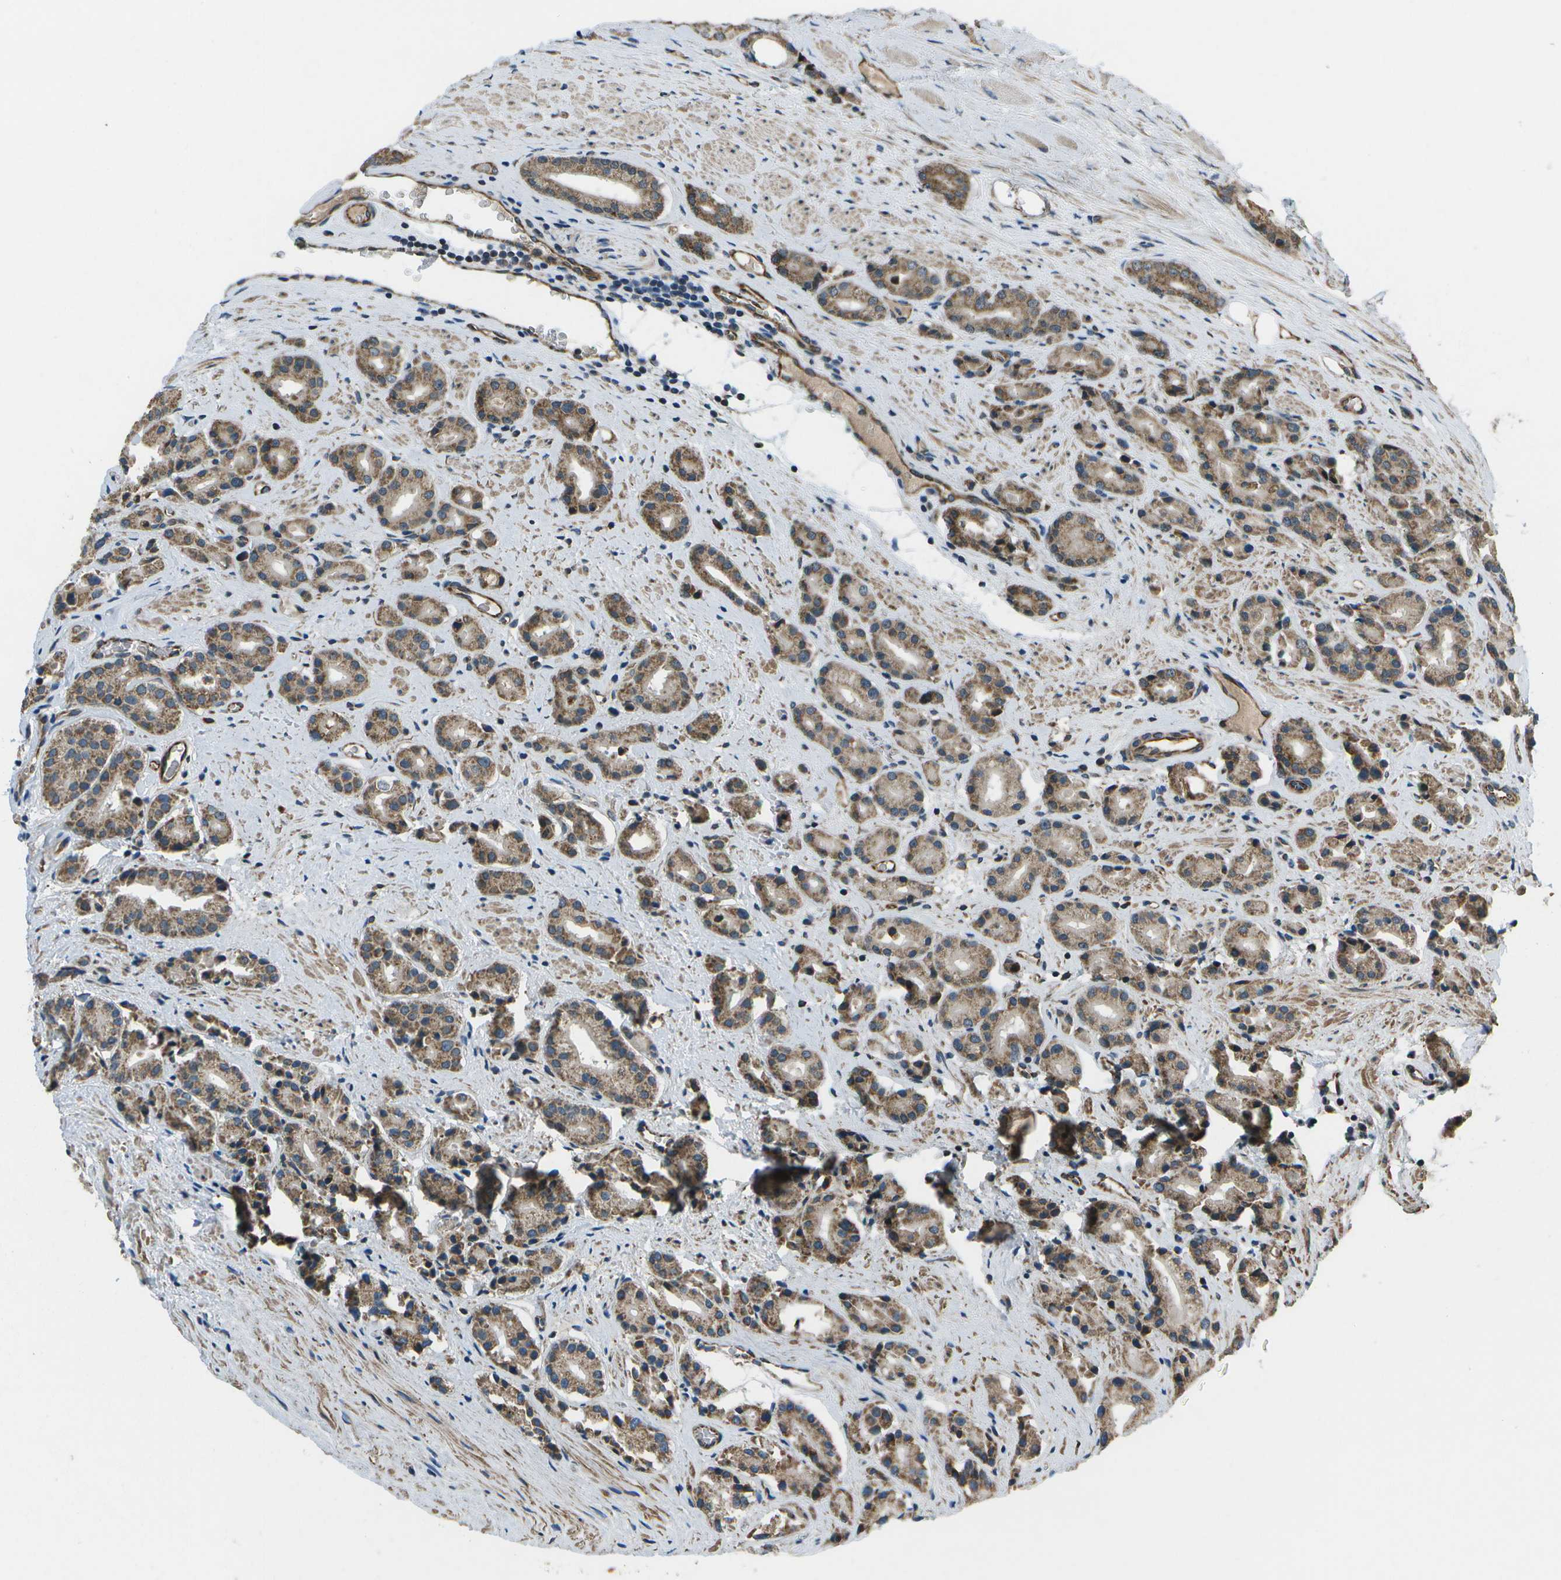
{"staining": {"intensity": "moderate", "quantity": ">75%", "location": "cytoplasmic/membranous"}, "tissue": "prostate cancer", "cell_type": "Tumor cells", "image_type": "cancer", "snomed": [{"axis": "morphology", "description": "Normal tissue, NOS"}, {"axis": "morphology", "description": "Adenocarcinoma, High grade"}, {"axis": "topography", "description": "Prostate"}, {"axis": "topography", "description": "Seminal veicle"}], "caption": "High-magnification brightfield microscopy of high-grade adenocarcinoma (prostate) stained with DAB (3,3'-diaminobenzidine) (brown) and counterstained with hematoxylin (blue). tumor cells exhibit moderate cytoplasmic/membranous staining is identified in about>75% of cells.", "gene": "EIF2AK1", "patient": {"sex": "male", "age": 55}}